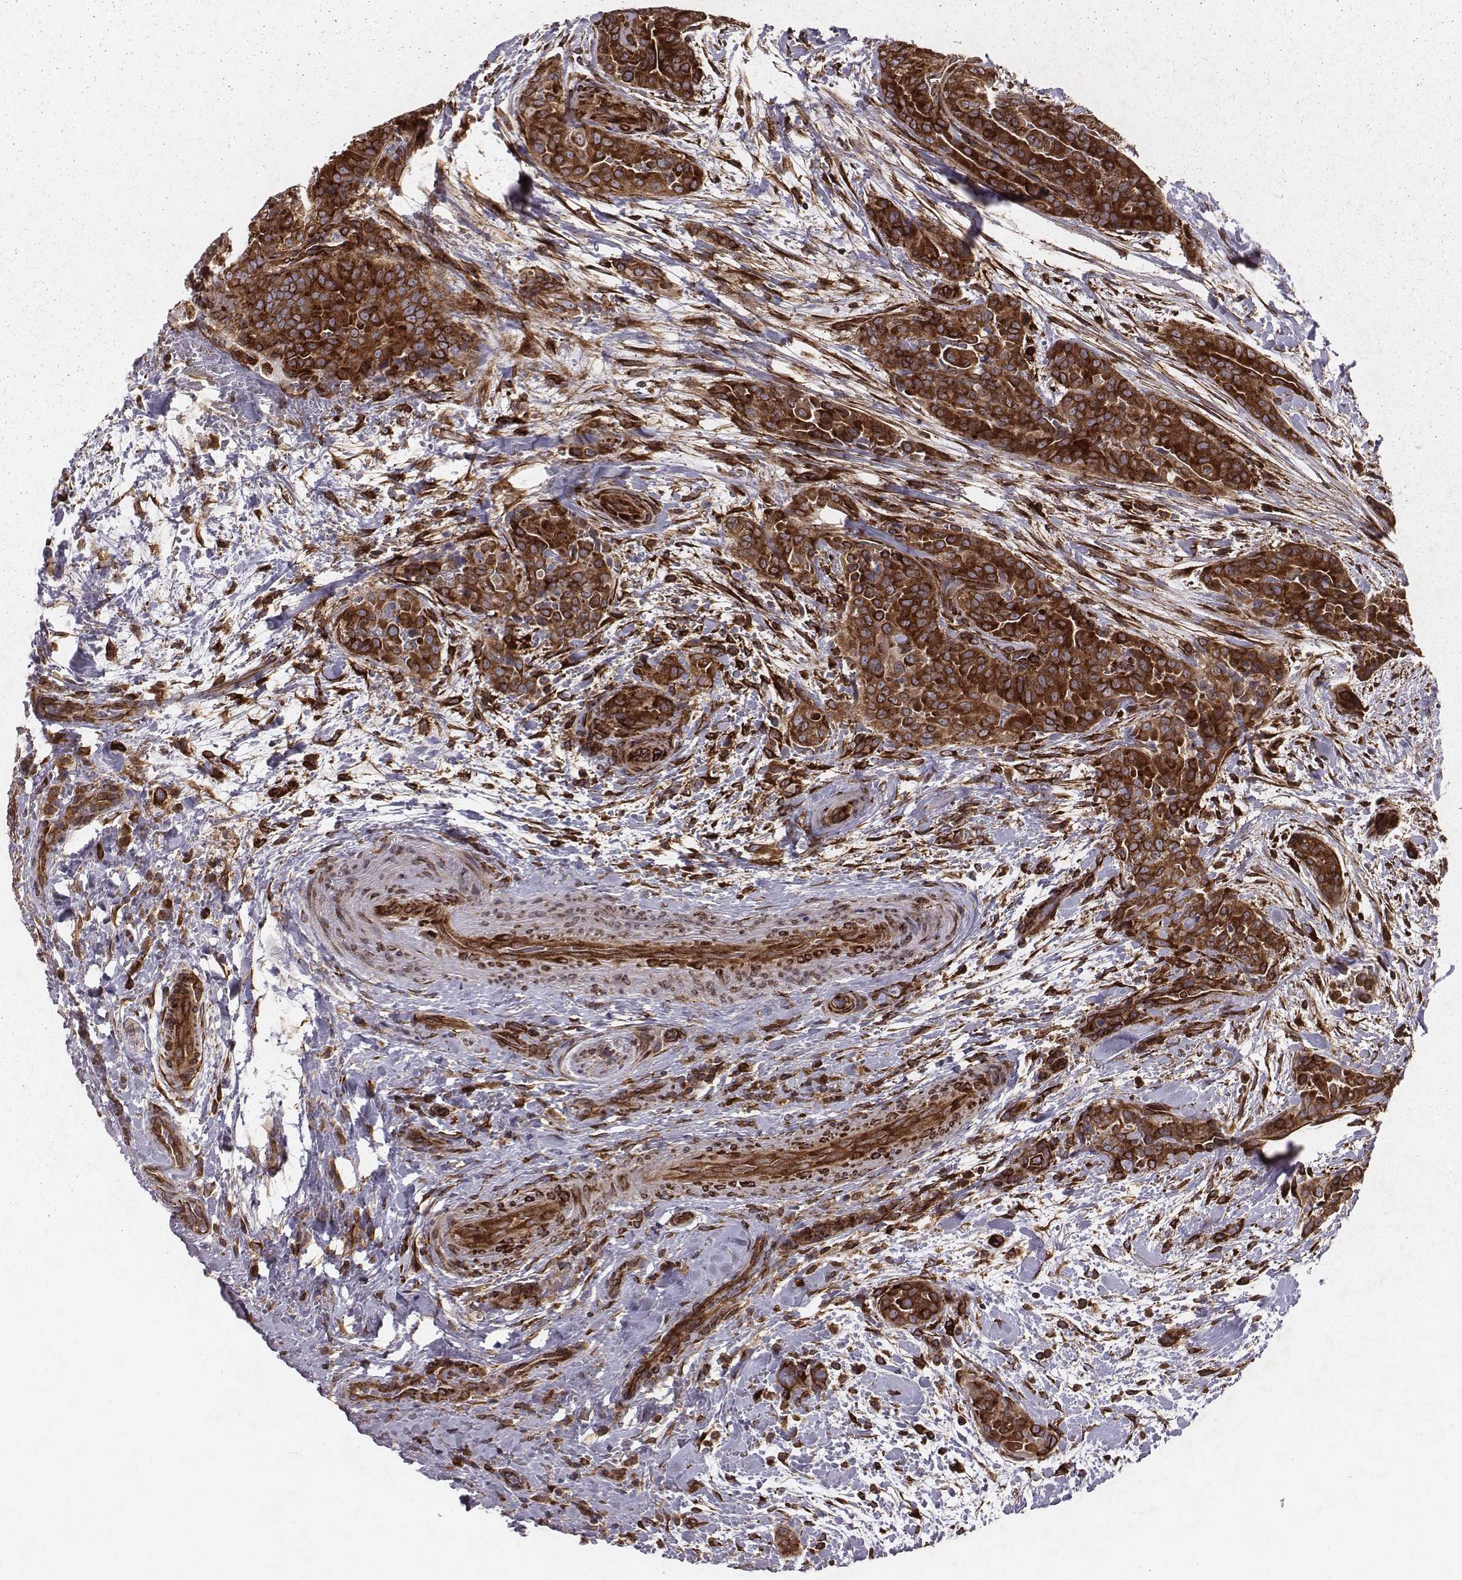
{"staining": {"intensity": "strong", "quantity": ">75%", "location": "cytoplasmic/membranous"}, "tissue": "thyroid cancer", "cell_type": "Tumor cells", "image_type": "cancer", "snomed": [{"axis": "morphology", "description": "Papillary adenocarcinoma, NOS"}, {"axis": "topography", "description": "Thyroid gland"}], "caption": "Thyroid cancer stained with DAB (3,3'-diaminobenzidine) IHC reveals high levels of strong cytoplasmic/membranous staining in approximately >75% of tumor cells. (DAB (3,3'-diaminobenzidine) IHC, brown staining for protein, blue staining for nuclei).", "gene": "TXLNA", "patient": {"sex": "male", "age": 61}}